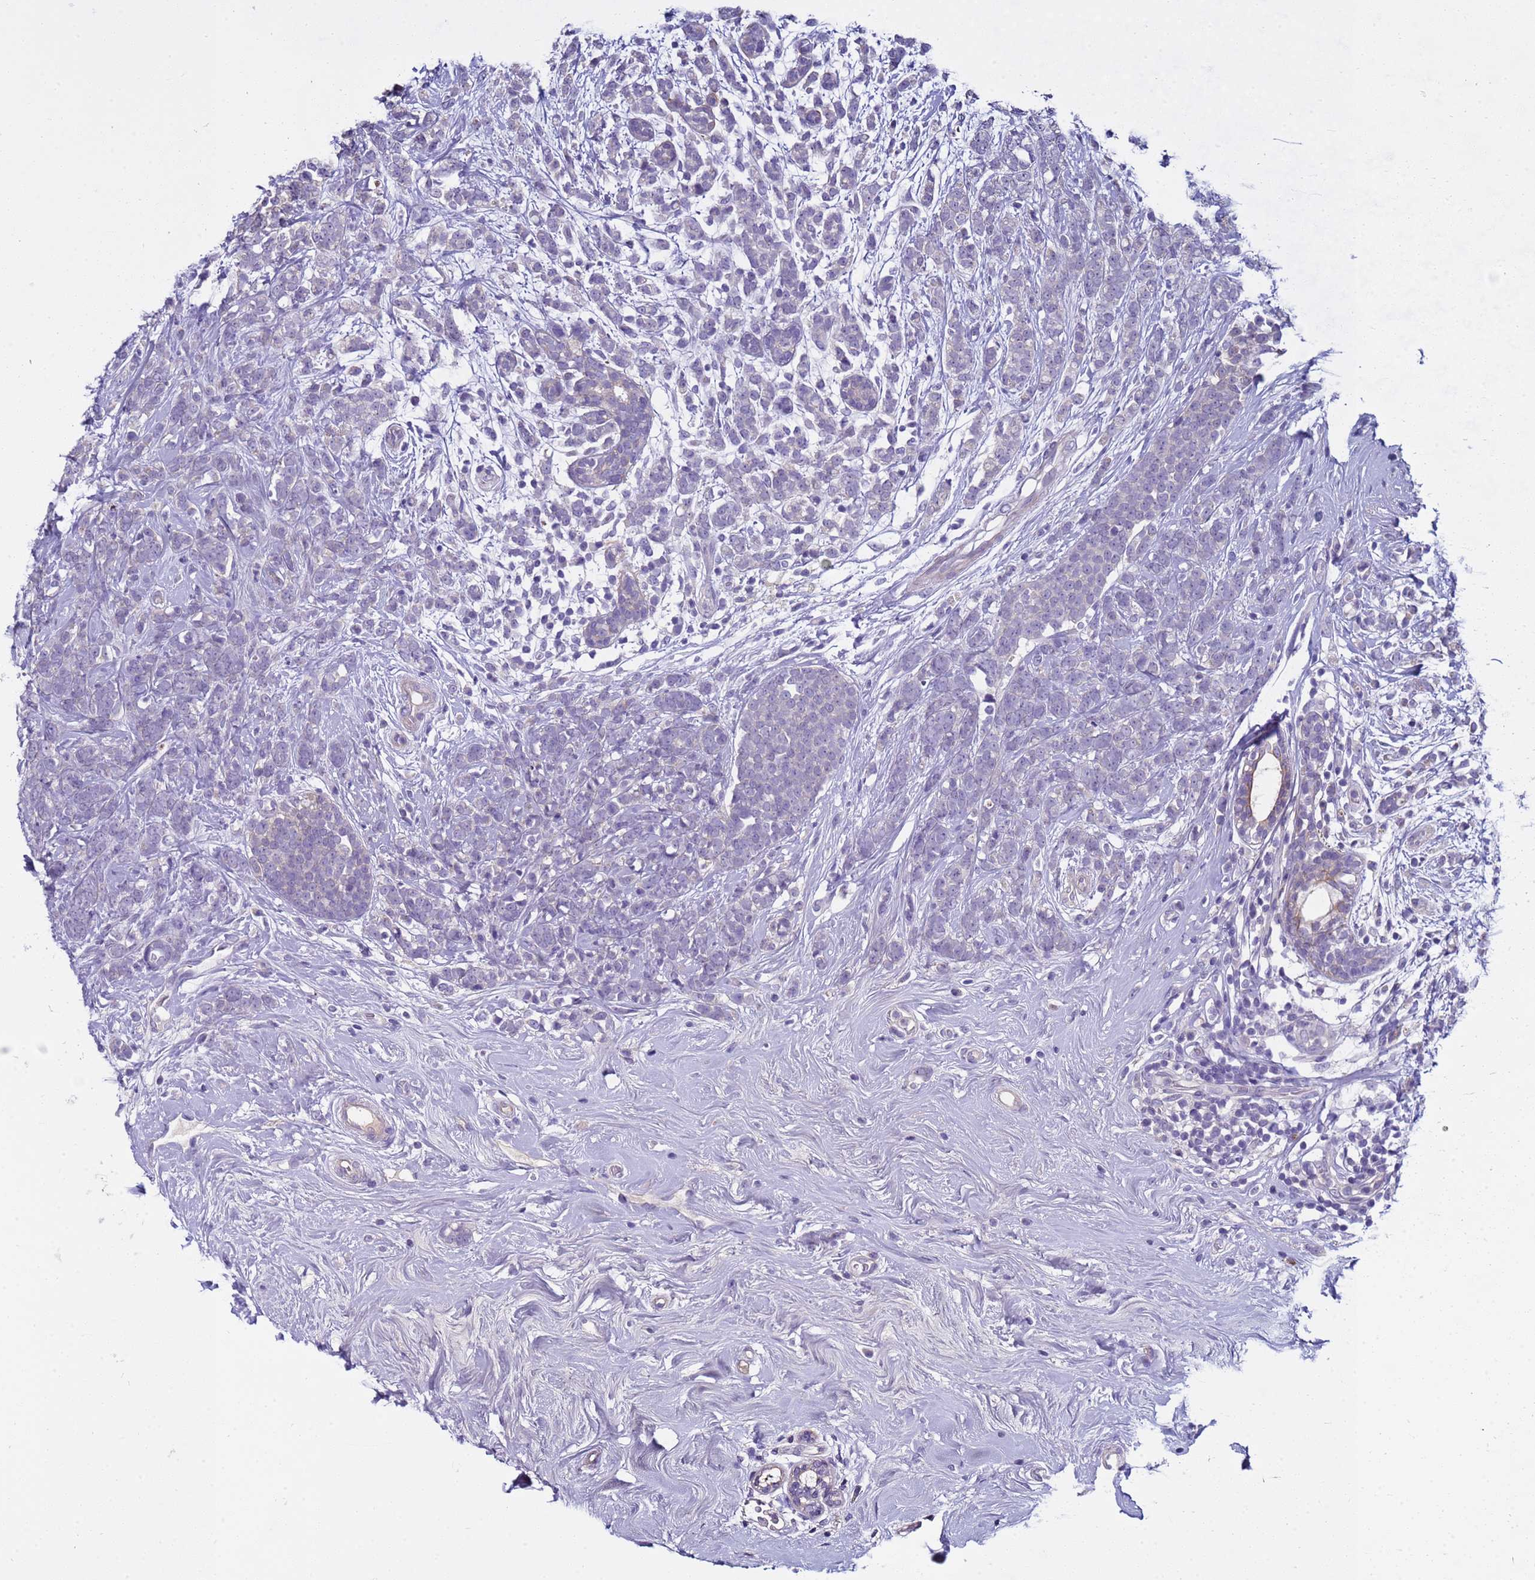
{"staining": {"intensity": "negative", "quantity": "none", "location": "none"}, "tissue": "breast cancer", "cell_type": "Tumor cells", "image_type": "cancer", "snomed": [{"axis": "morphology", "description": "Lobular carcinoma"}, {"axis": "topography", "description": "Breast"}], "caption": "Micrograph shows no significant protein positivity in tumor cells of breast cancer (lobular carcinoma).", "gene": "TRIM51", "patient": {"sex": "female", "age": 58}}